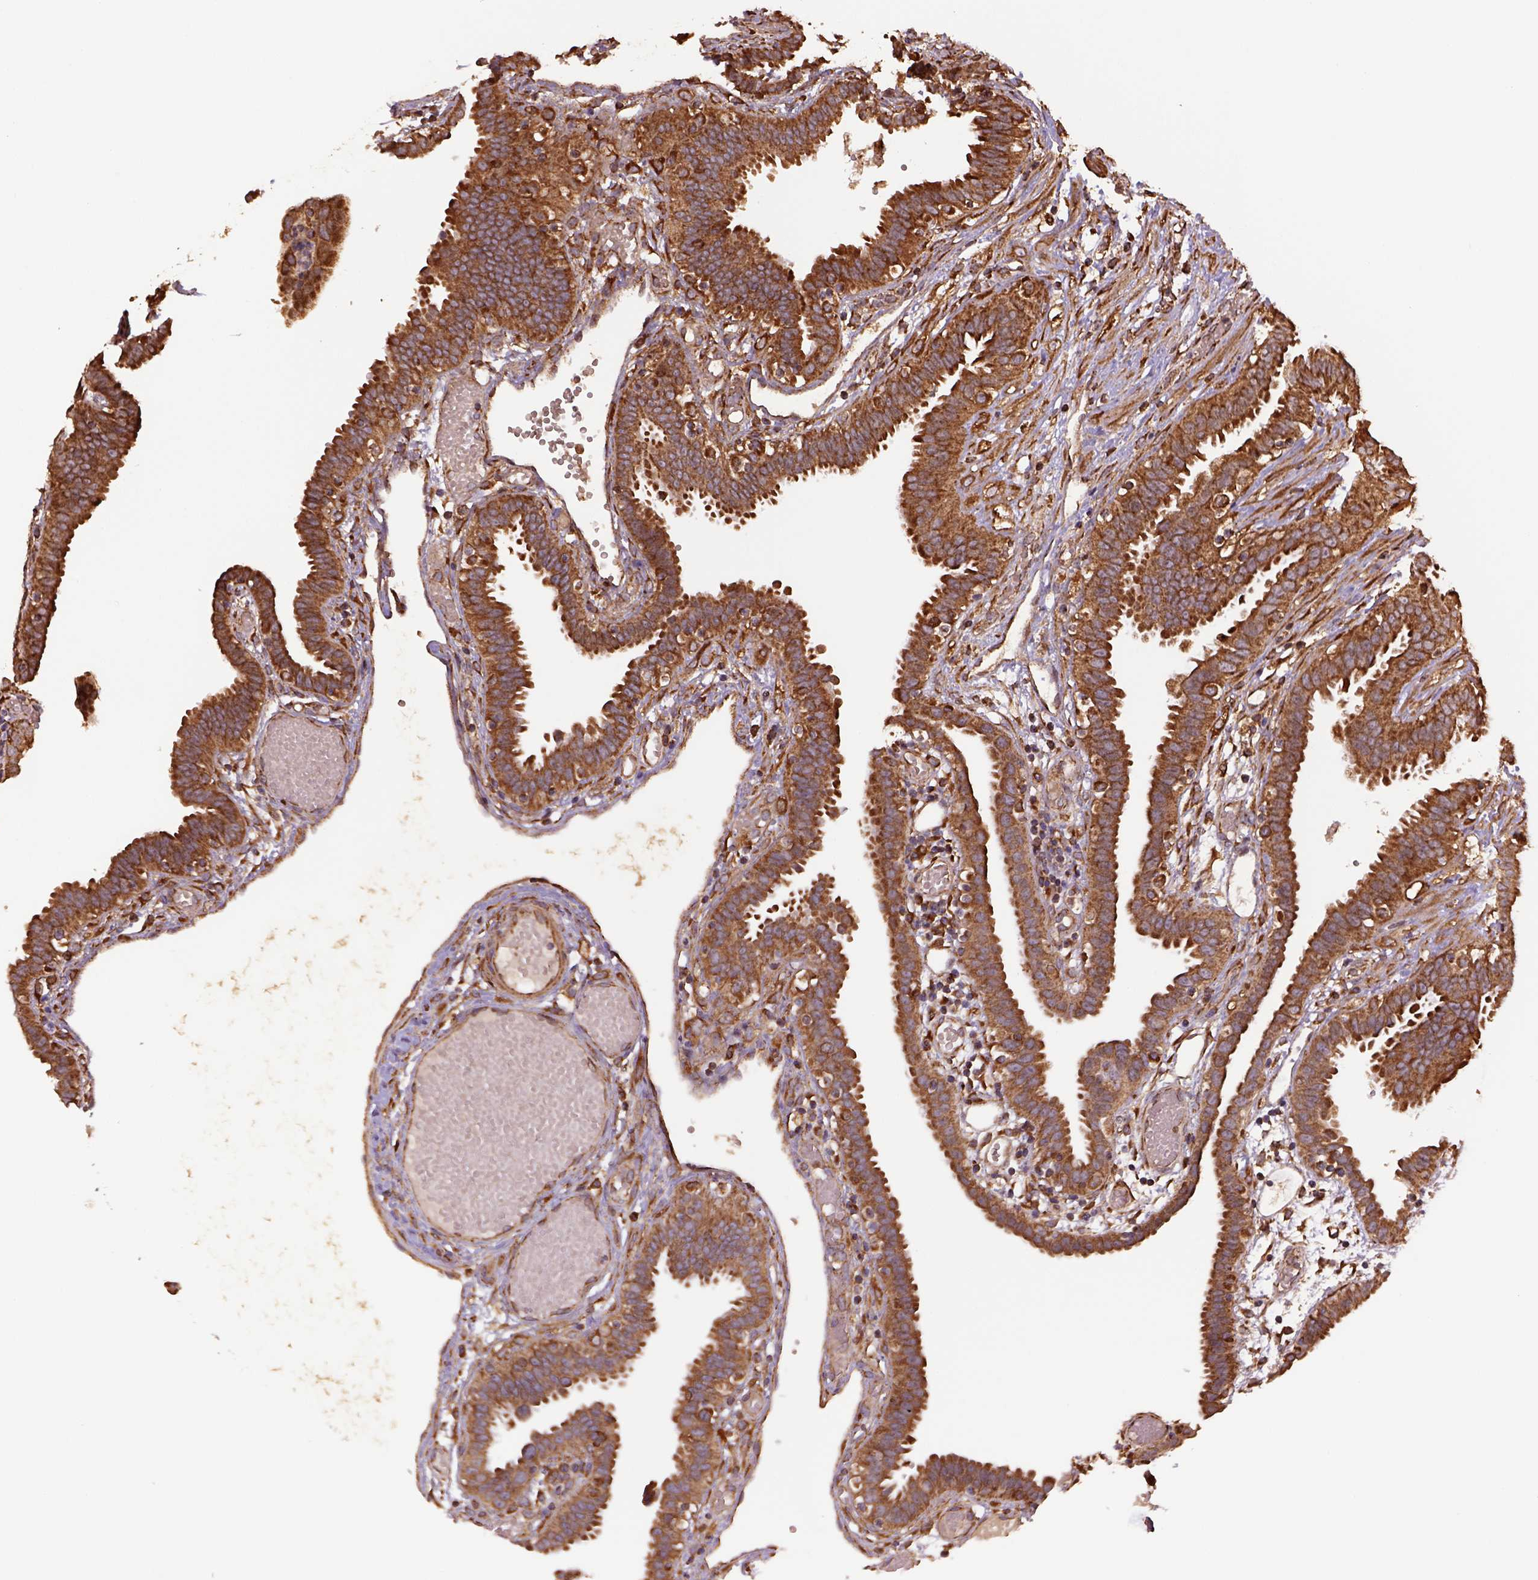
{"staining": {"intensity": "strong", "quantity": ">75%", "location": "cytoplasmic/membranous"}, "tissue": "fallopian tube", "cell_type": "Glandular cells", "image_type": "normal", "snomed": [{"axis": "morphology", "description": "Normal tissue, NOS"}, {"axis": "topography", "description": "Fallopian tube"}], "caption": "Glandular cells show high levels of strong cytoplasmic/membranous staining in approximately >75% of cells in unremarkable fallopian tube. The staining was performed using DAB, with brown indicating positive protein expression. Nuclei are stained blue with hematoxylin.", "gene": "MAPK8IP3", "patient": {"sex": "female", "age": 37}}